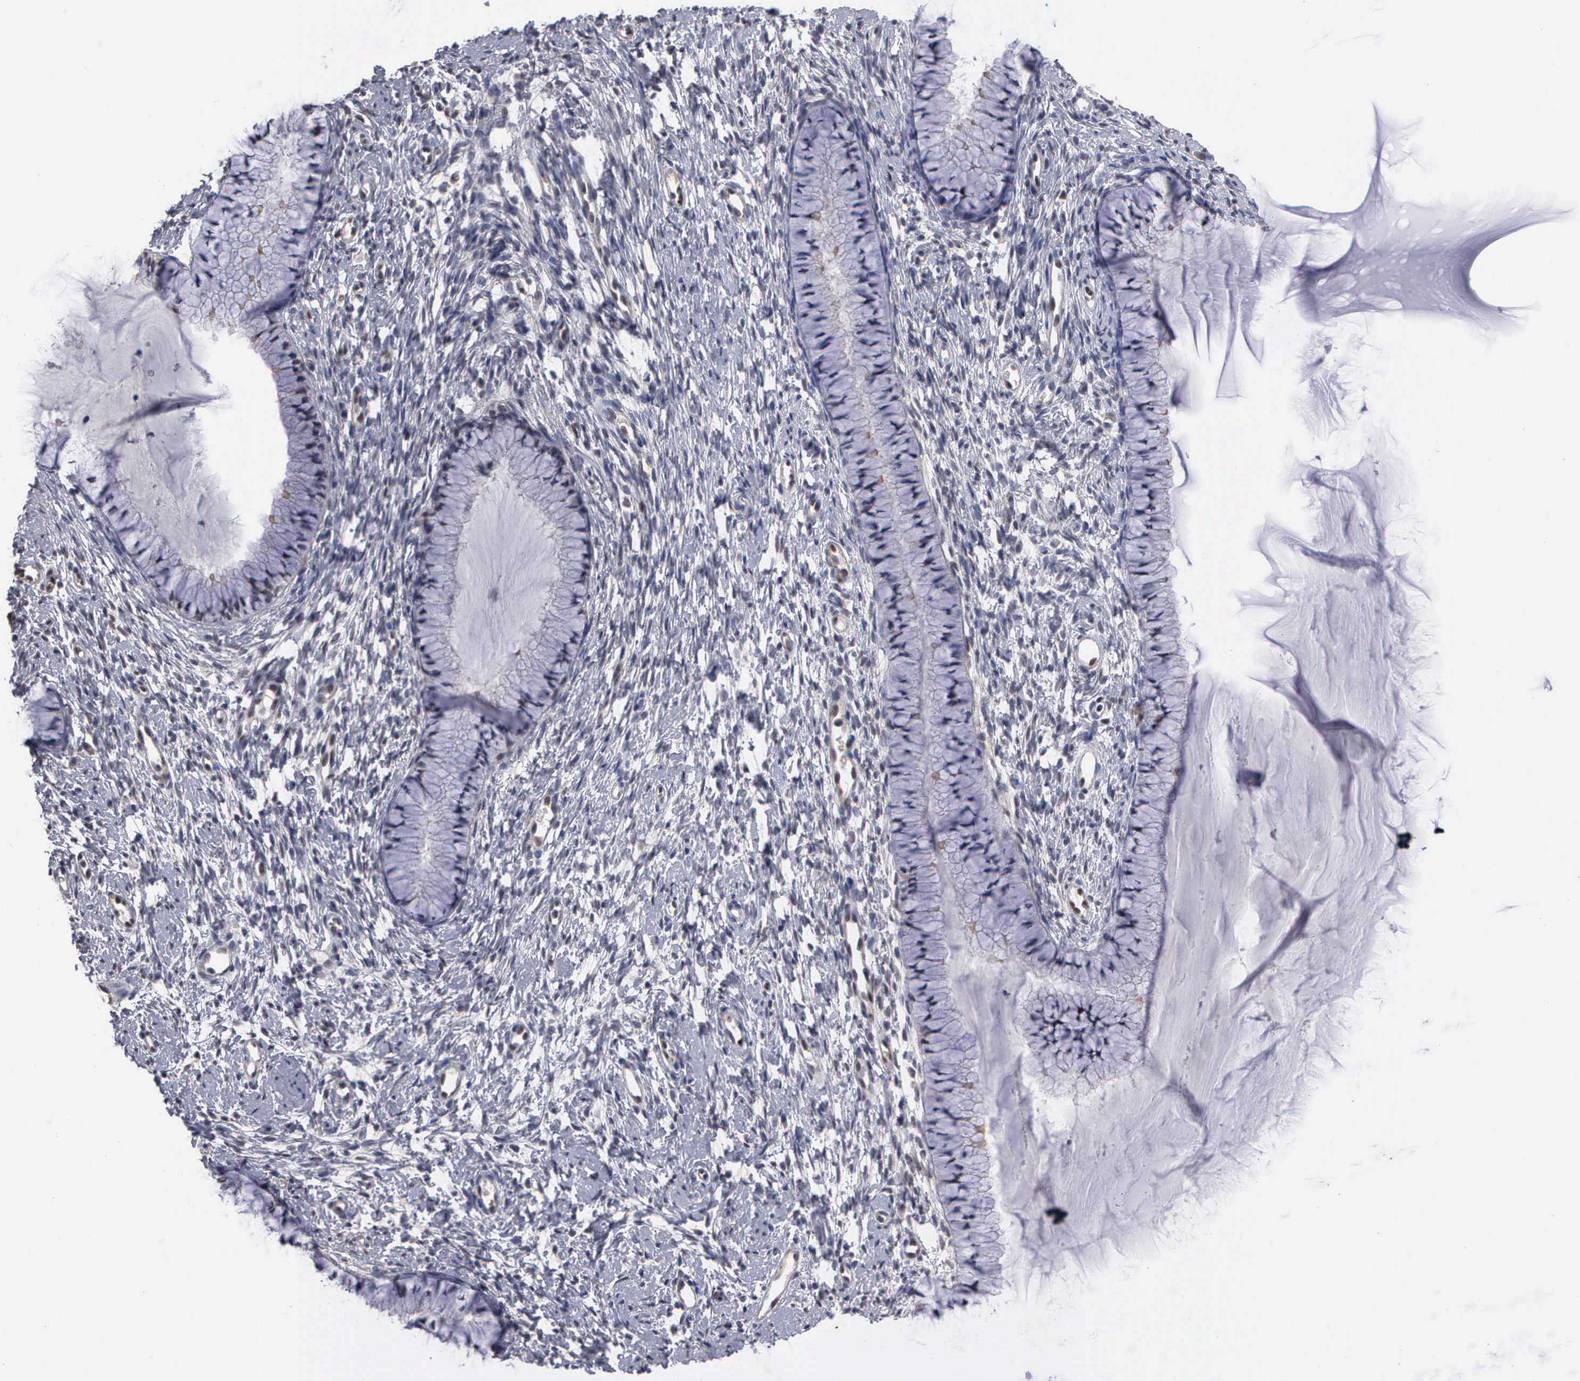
{"staining": {"intensity": "negative", "quantity": "none", "location": "none"}, "tissue": "cervix", "cell_type": "Glandular cells", "image_type": "normal", "snomed": [{"axis": "morphology", "description": "Normal tissue, NOS"}, {"axis": "topography", "description": "Cervix"}], "caption": "IHC of unremarkable cervix exhibits no staining in glandular cells. (Stains: DAB immunohistochemistry (IHC) with hematoxylin counter stain, Microscopy: brightfield microscopy at high magnification).", "gene": "ZBTB33", "patient": {"sex": "female", "age": 82}}